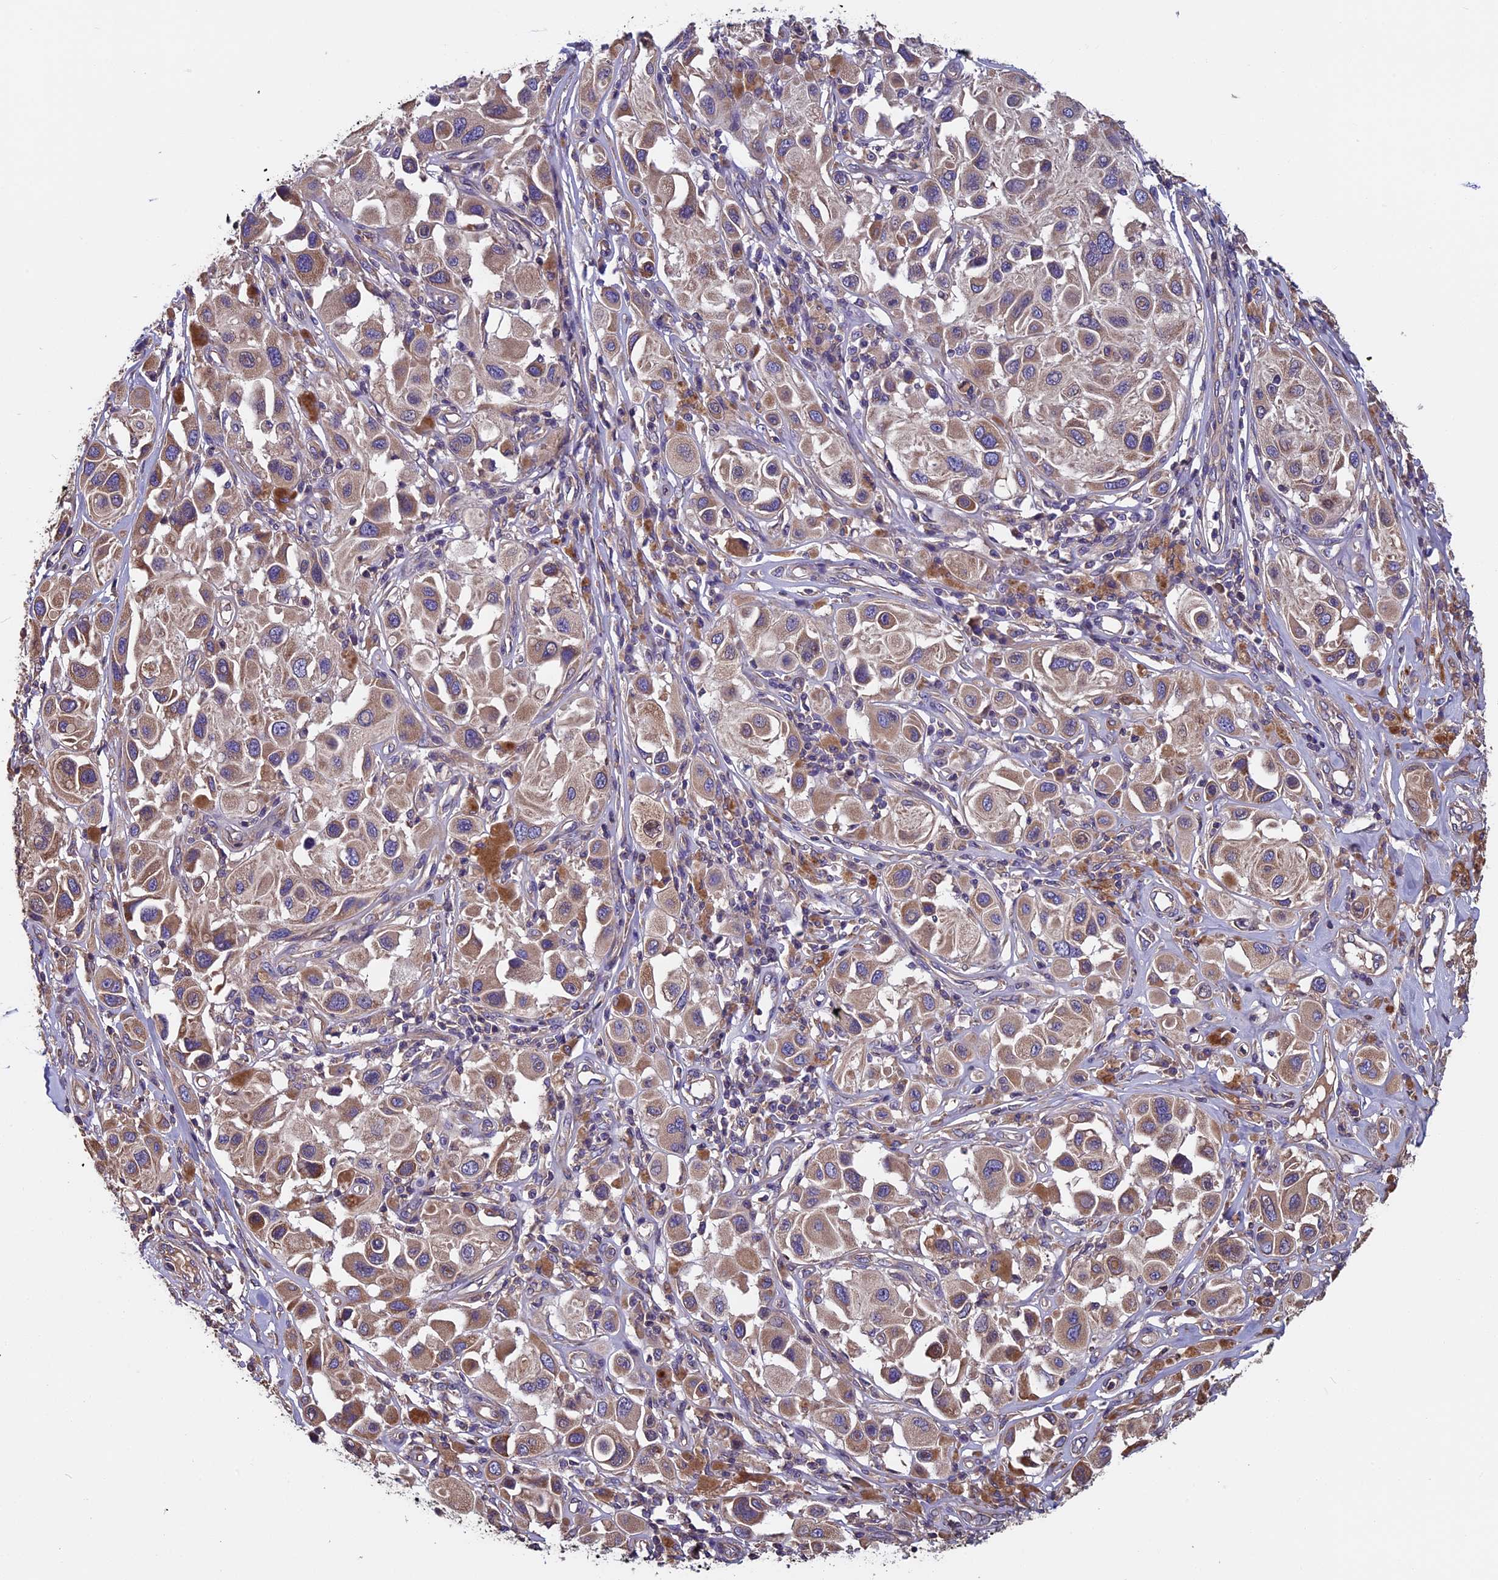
{"staining": {"intensity": "moderate", "quantity": ">75%", "location": "cytoplasmic/membranous"}, "tissue": "melanoma", "cell_type": "Tumor cells", "image_type": "cancer", "snomed": [{"axis": "morphology", "description": "Malignant melanoma, Metastatic site"}, {"axis": "topography", "description": "Skin"}], "caption": "Human melanoma stained with a brown dye reveals moderate cytoplasmic/membranous positive positivity in about >75% of tumor cells.", "gene": "CCDC153", "patient": {"sex": "male", "age": 41}}